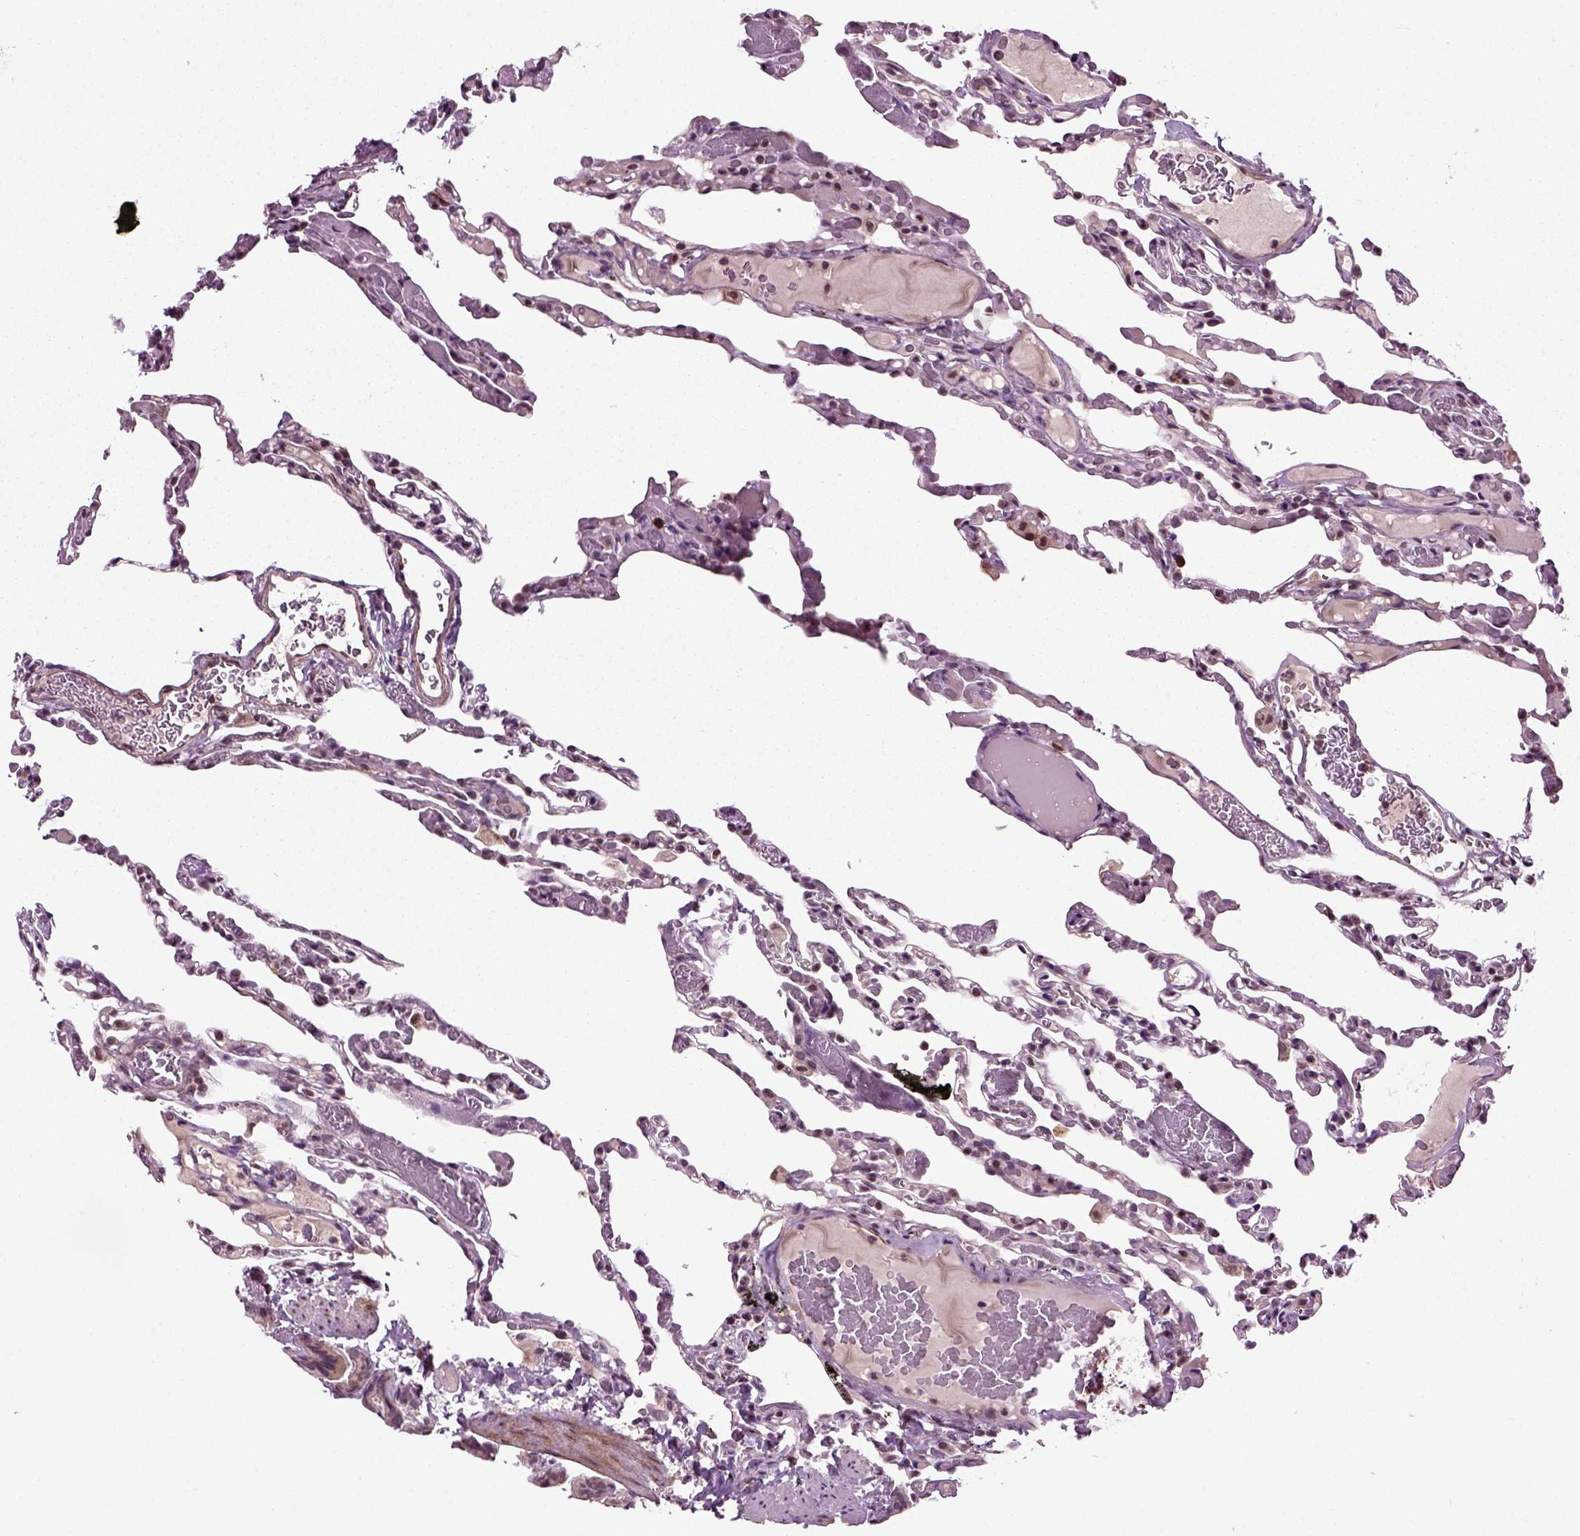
{"staining": {"intensity": "negative", "quantity": "none", "location": "none"}, "tissue": "lung", "cell_type": "Alveolar cells", "image_type": "normal", "snomed": [{"axis": "morphology", "description": "Normal tissue, NOS"}, {"axis": "topography", "description": "Lung"}], "caption": "Image shows no significant protein expression in alveolar cells of benign lung. The staining was performed using DAB (3,3'-diaminobenzidine) to visualize the protein expression in brown, while the nuclei were stained in blue with hematoxylin (Magnification: 20x).", "gene": "KNSTRN", "patient": {"sex": "female", "age": 43}}